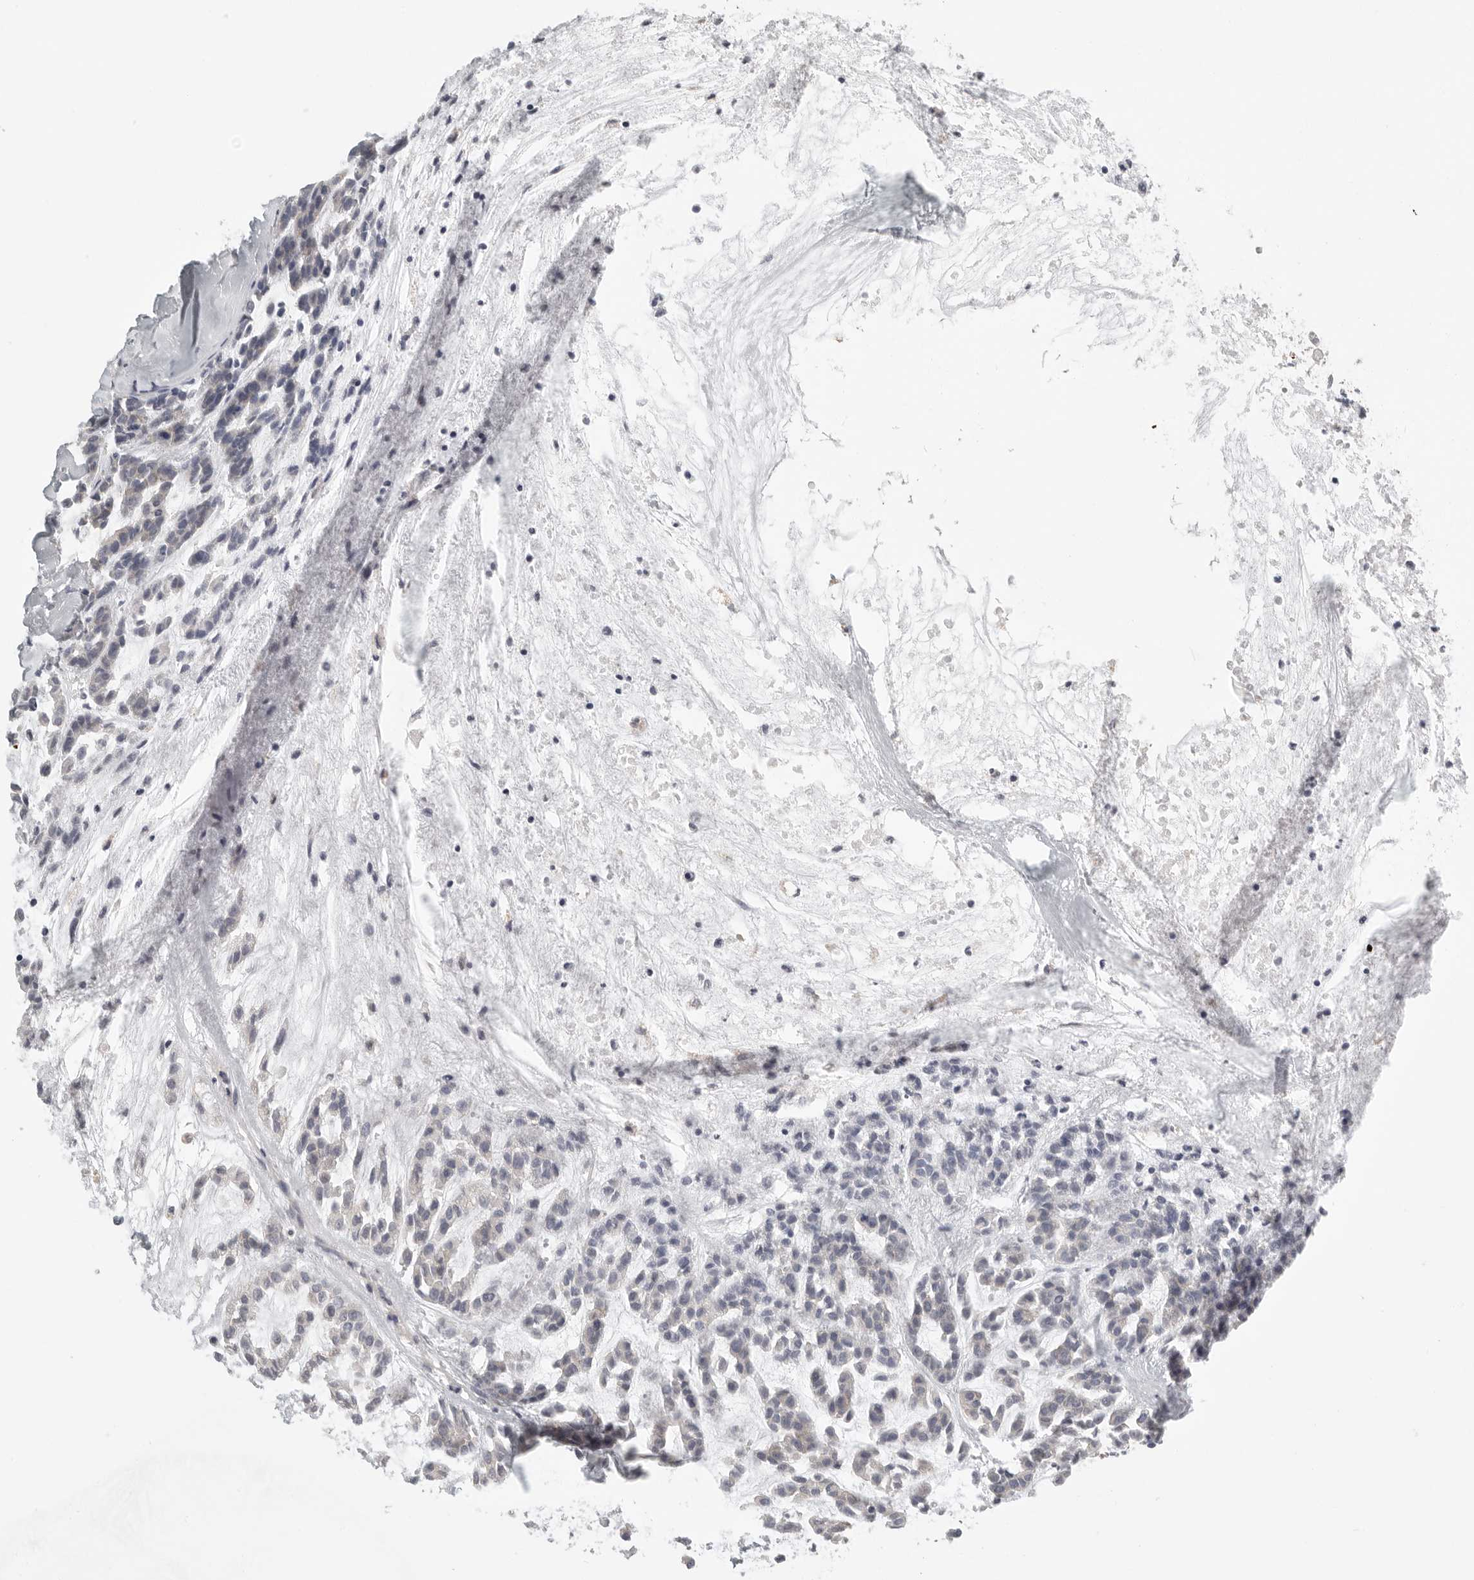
{"staining": {"intensity": "negative", "quantity": "none", "location": "none"}, "tissue": "head and neck cancer", "cell_type": "Tumor cells", "image_type": "cancer", "snomed": [{"axis": "morphology", "description": "Adenocarcinoma, NOS"}, {"axis": "morphology", "description": "Adenoma, NOS"}, {"axis": "topography", "description": "Head-Neck"}], "caption": "Immunohistochemistry of human head and neck cancer (adenocarcinoma) reveals no staining in tumor cells.", "gene": "STAB2", "patient": {"sex": "female", "age": 55}}